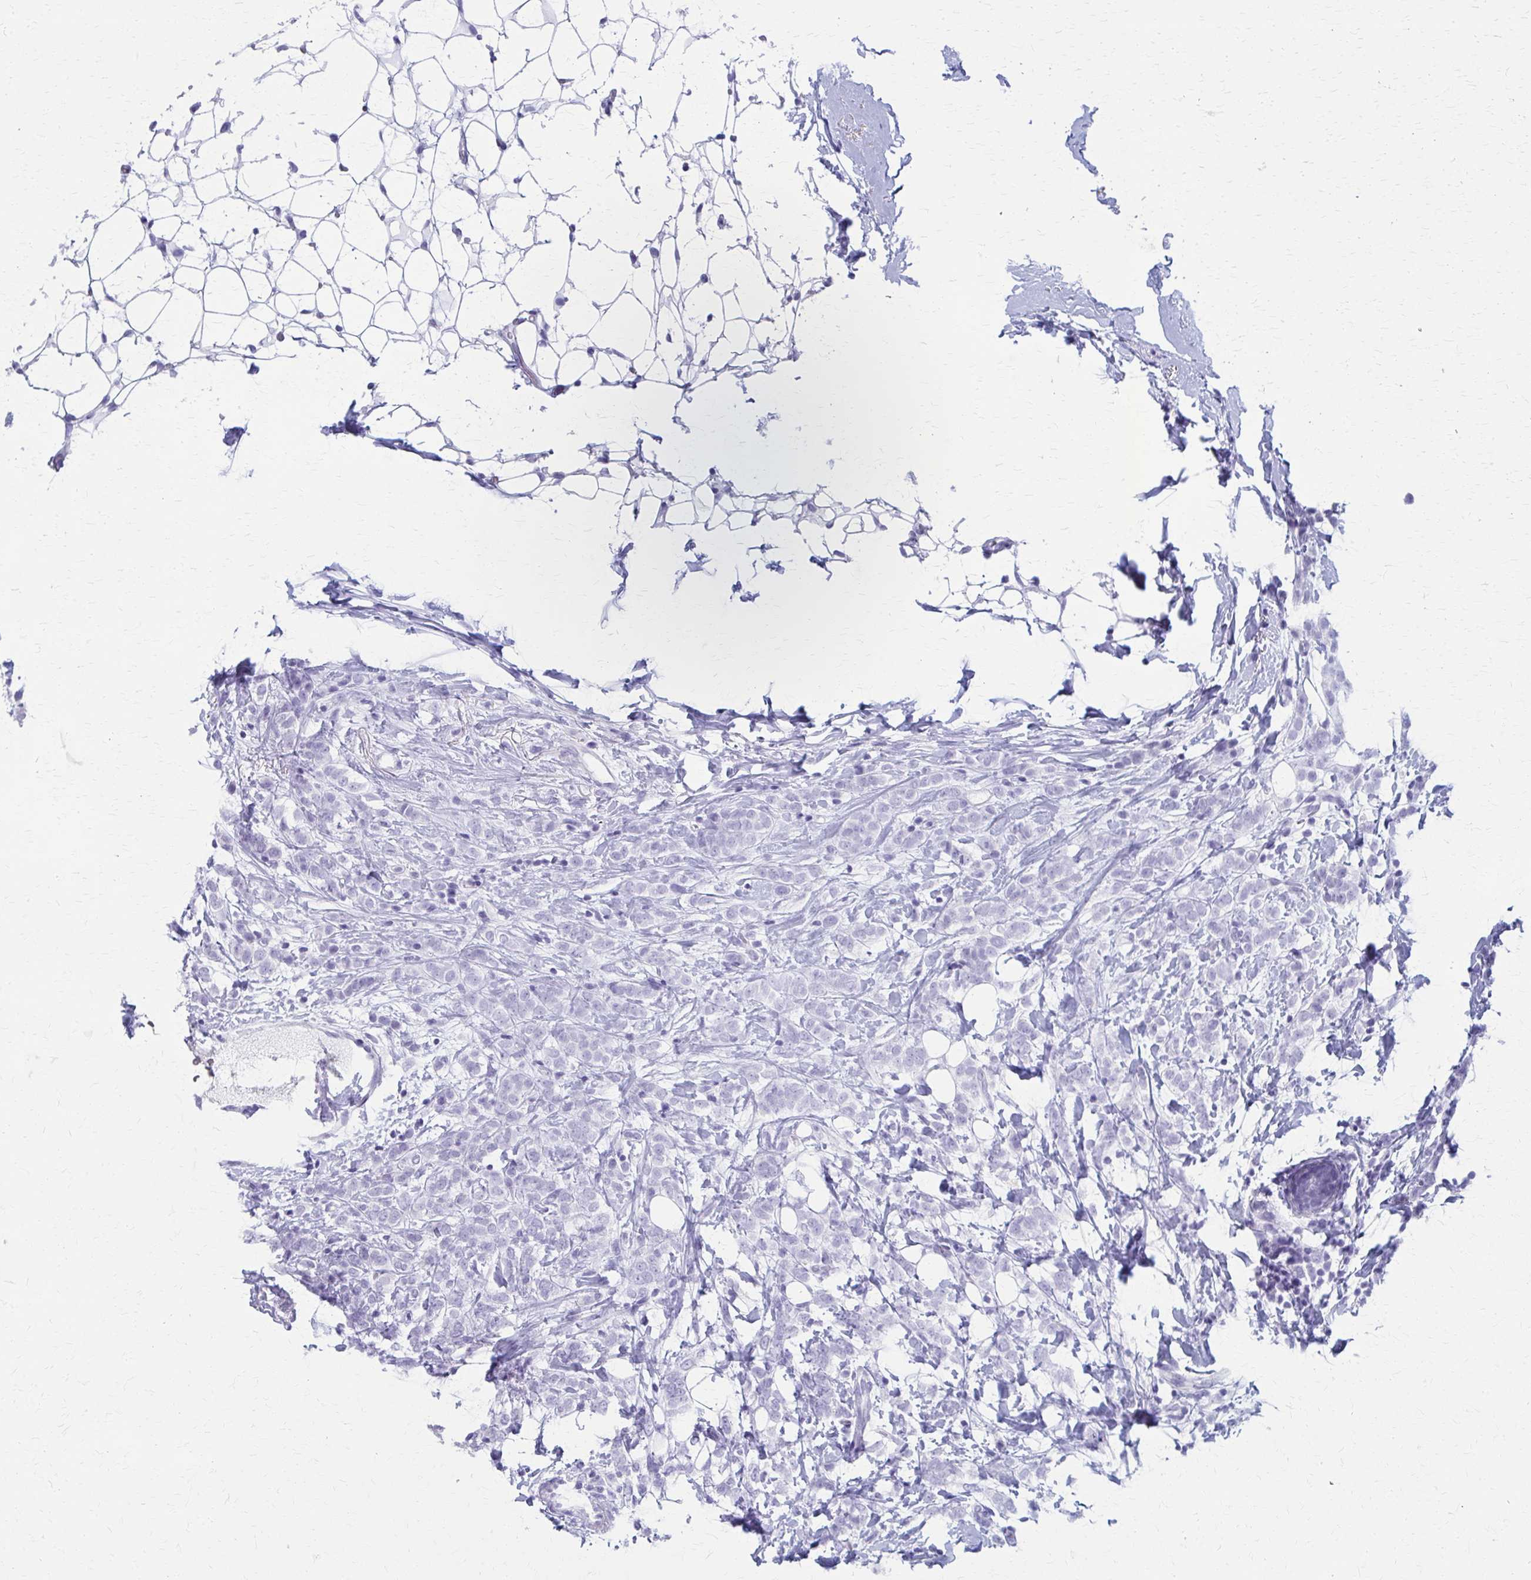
{"staining": {"intensity": "negative", "quantity": "none", "location": "none"}, "tissue": "breast cancer", "cell_type": "Tumor cells", "image_type": "cancer", "snomed": [{"axis": "morphology", "description": "Lobular carcinoma"}, {"axis": "topography", "description": "Breast"}], "caption": "Tumor cells show no significant protein expression in breast lobular carcinoma.", "gene": "CELF5", "patient": {"sex": "female", "age": 49}}